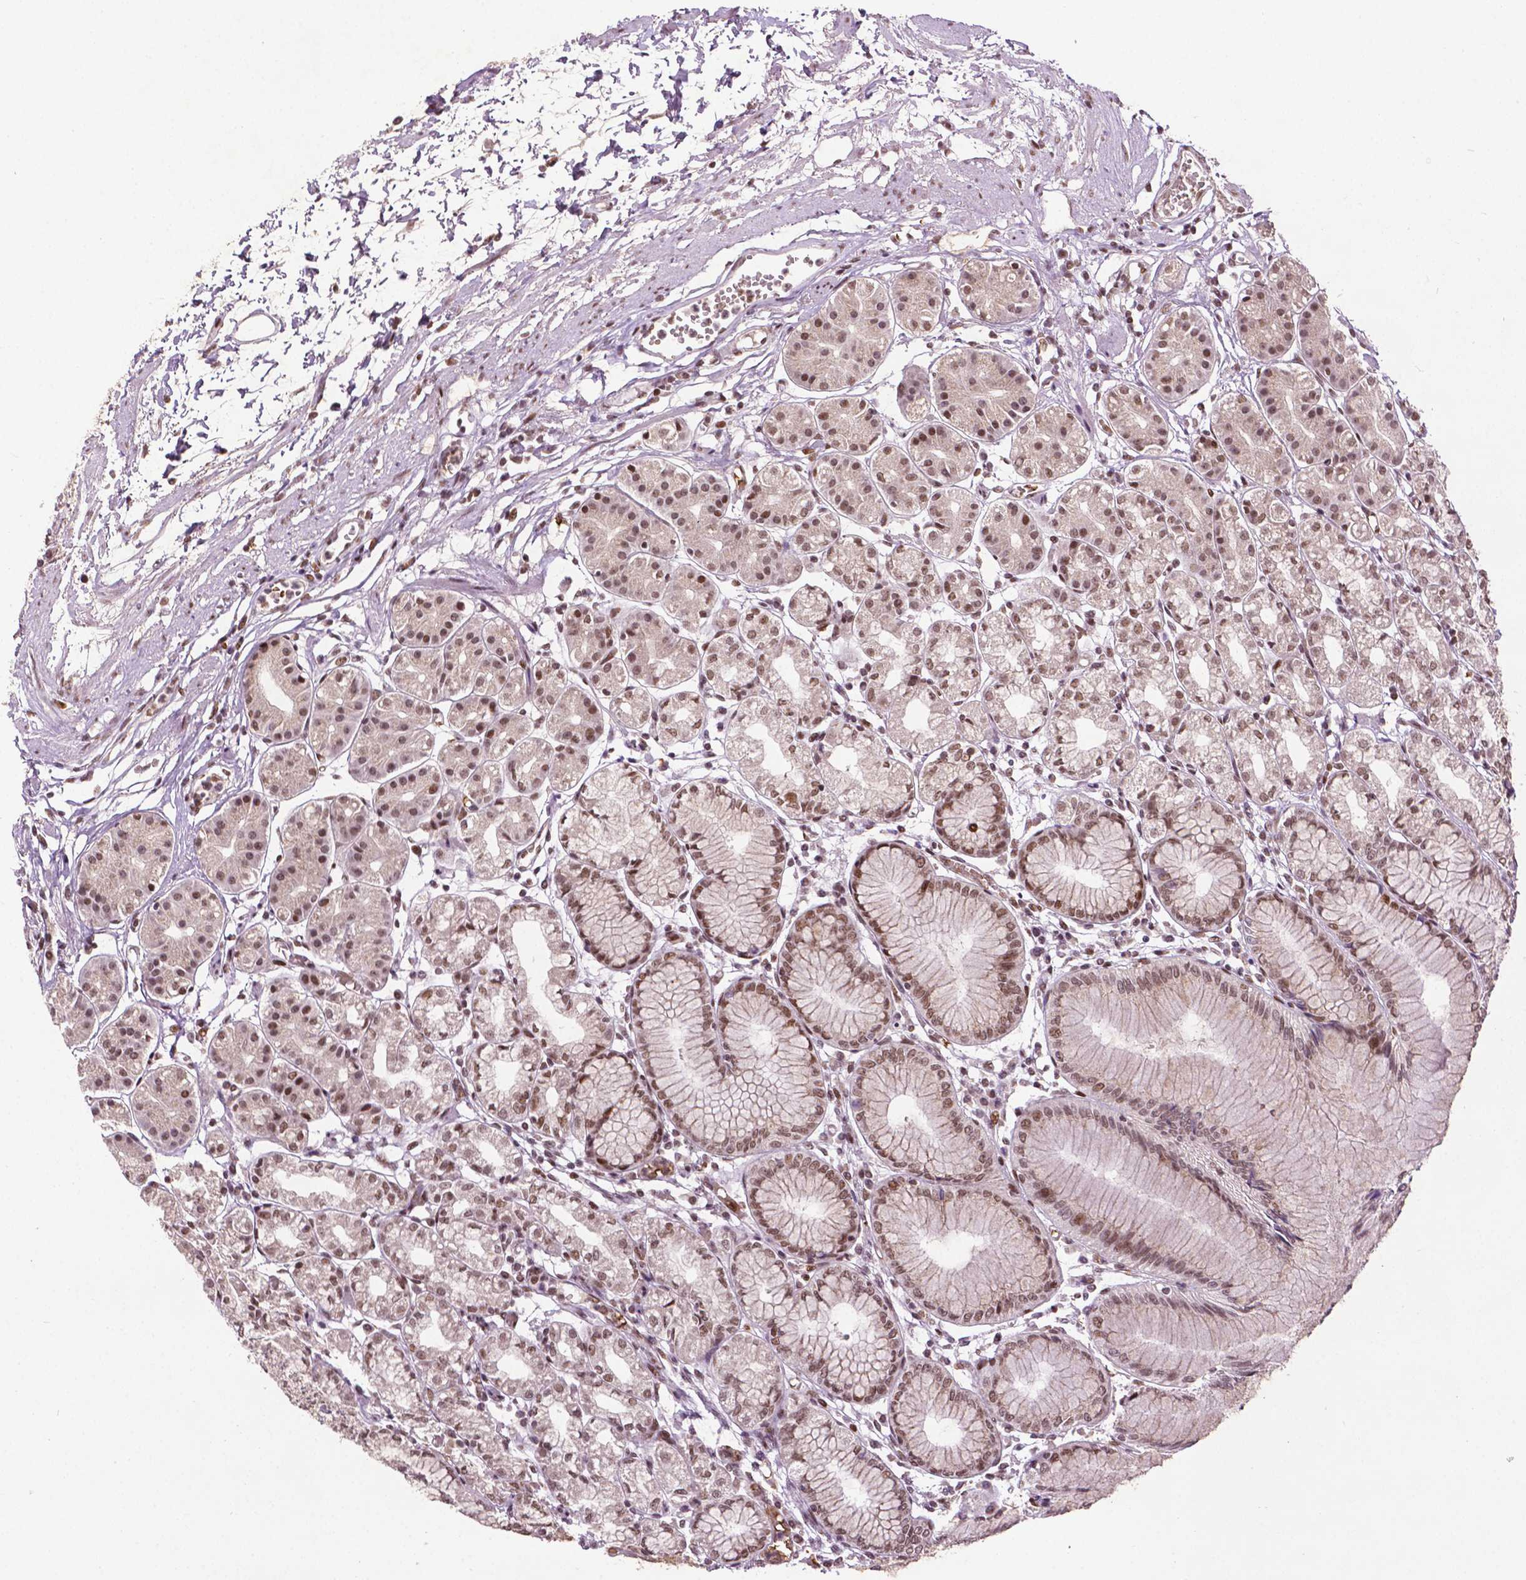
{"staining": {"intensity": "moderate", "quantity": "25%-75%", "location": "cytoplasmic/membranous,nuclear"}, "tissue": "stomach", "cell_type": "Glandular cells", "image_type": "normal", "snomed": [{"axis": "morphology", "description": "Normal tissue, NOS"}, {"axis": "topography", "description": "Skeletal muscle"}, {"axis": "topography", "description": "Stomach"}], "caption": "High-power microscopy captured an IHC histopathology image of benign stomach, revealing moderate cytoplasmic/membranous,nuclear staining in about 25%-75% of glandular cells.", "gene": "ZNF41", "patient": {"sex": "female", "age": 57}}